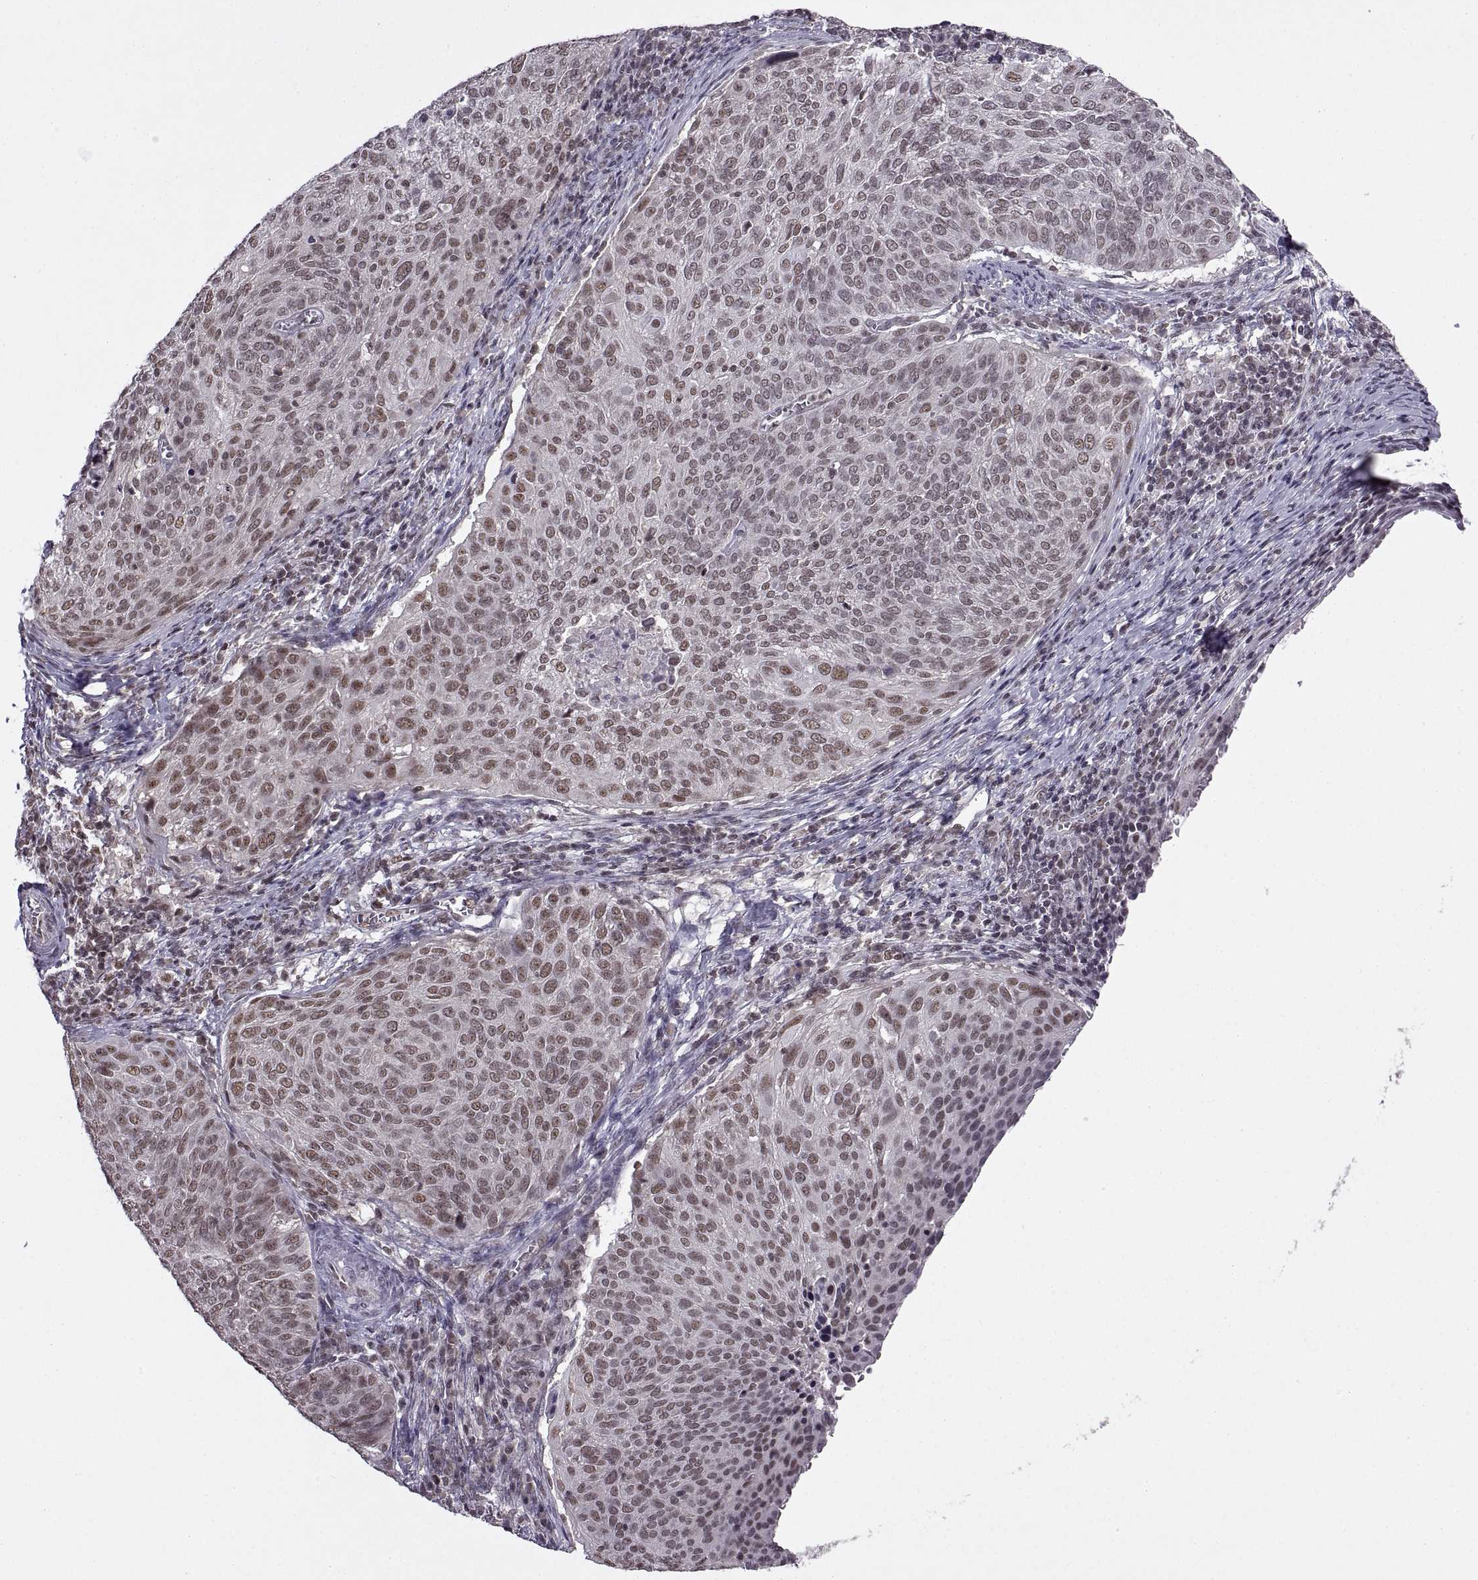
{"staining": {"intensity": "weak", "quantity": "25%-75%", "location": "nuclear"}, "tissue": "cervical cancer", "cell_type": "Tumor cells", "image_type": "cancer", "snomed": [{"axis": "morphology", "description": "Squamous cell carcinoma, NOS"}, {"axis": "topography", "description": "Cervix"}], "caption": "An image showing weak nuclear positivity in about 25%-75% of tumor cells in cervical cancer (squamous cell carcinoma), as visualized by brown immunohistochemical staining.", "gene": "INTS3", "patient": {"sex": "female", "age": 39}}